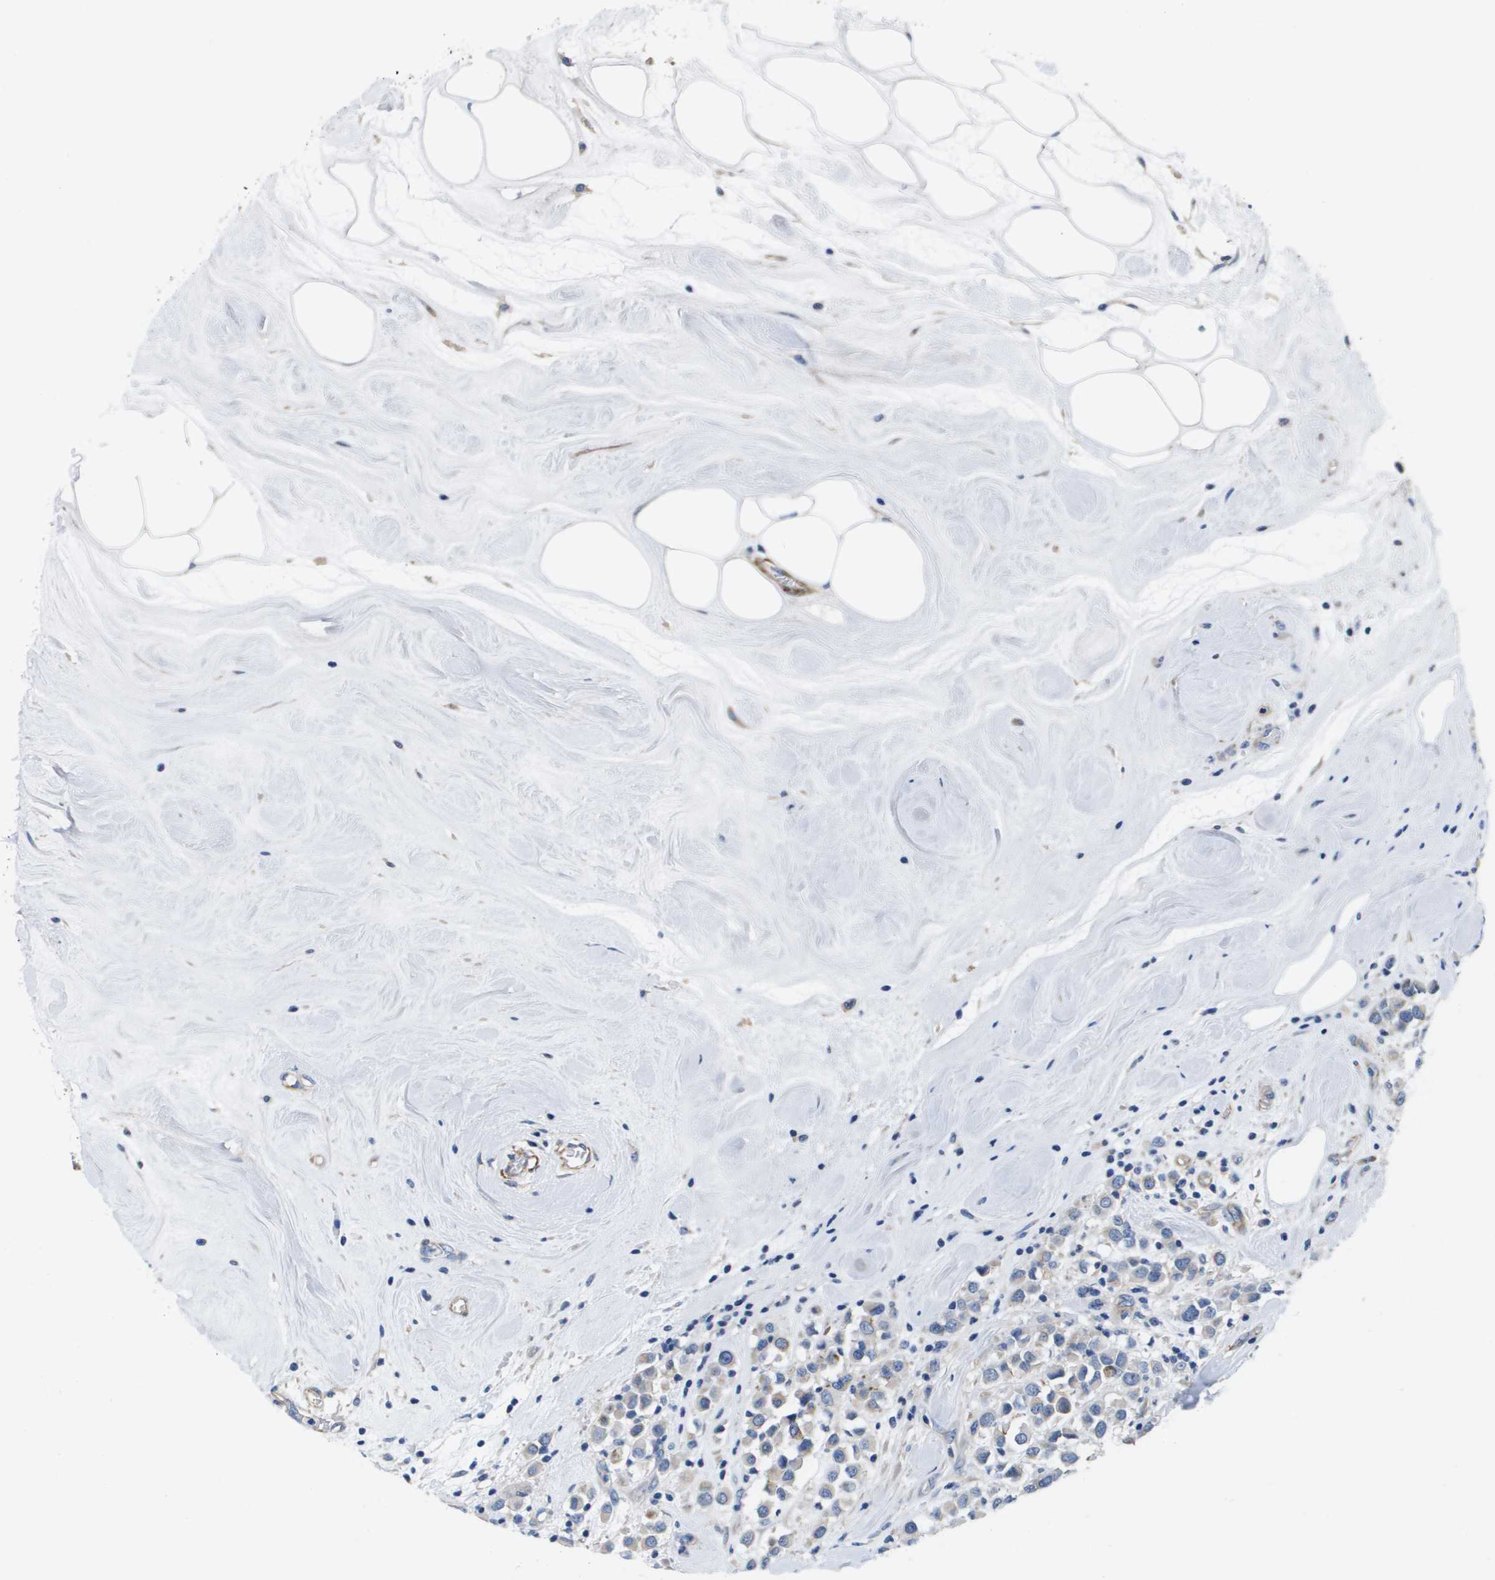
{"staining": {"intensity": "weak", "quantity": ">75%", "location": "cytoplasmic/membranous"}, "tissue": "breast cancer", "cell_type": "Tumor cells", "image_type": "cancer", "snomed": [{"axis": "morphology", "description": "Duct carcinoma"}, {"axis": "topography", "description": "Breast"}], "caption": "Immunohistochemical staining of intraductal carcinoma (breast) shows weak cytoplasmic/membranous protein staining in about >75% of tumor cells. The staining was performed using DAB, with brown indicating positive protein expression. Nuclei are stained blue with hematoxylin.", "gene": "LPP", "patient": {"sex": "female", "age": 61}}